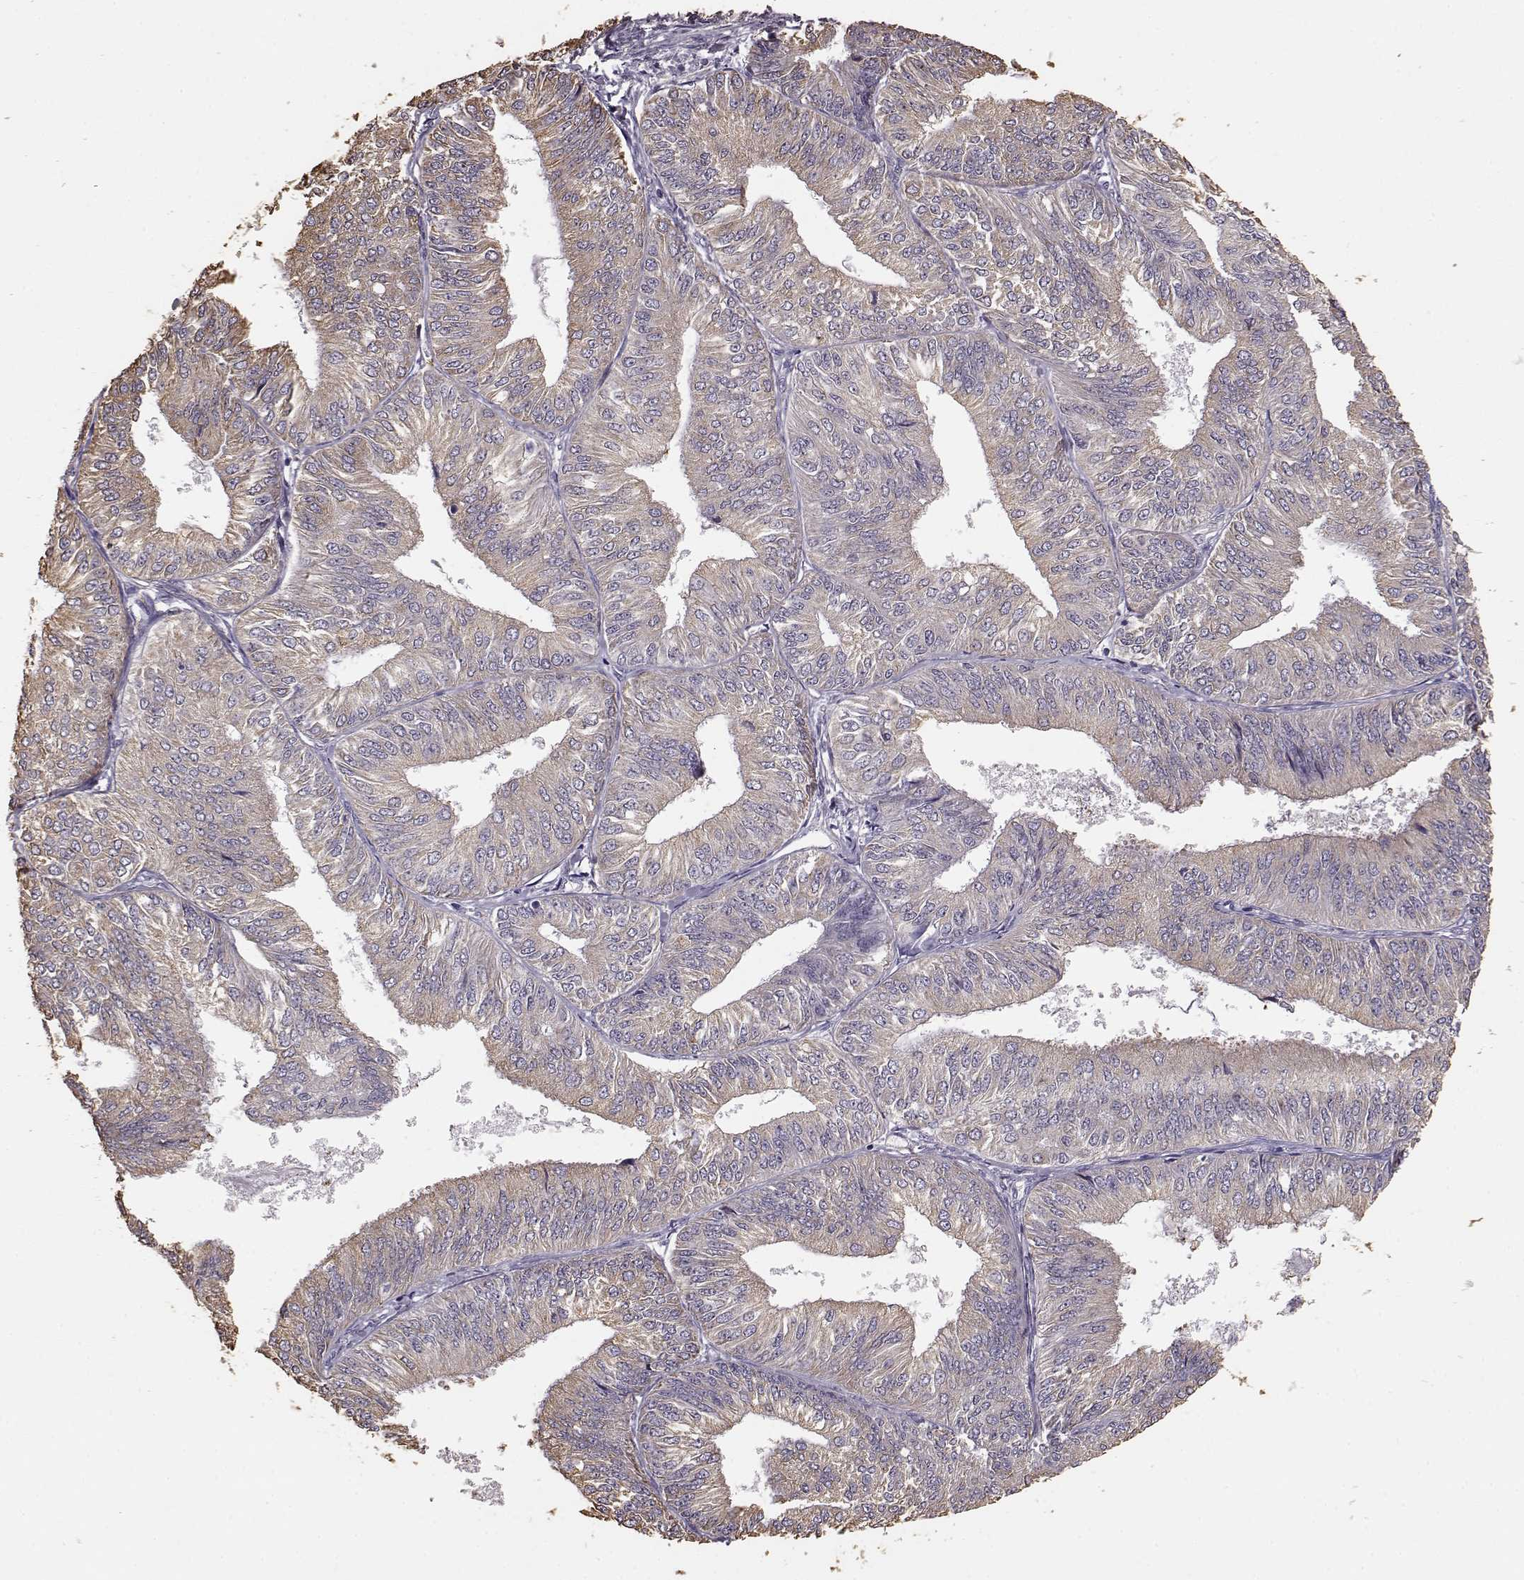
{"staining": {"intensity": "weak", "quantity": ">75%", "location": "cytoplasmic/membranous"}, "tissue": "endometrial cancer", "cell_type": "Tumor cells", "image_type": "cancer", "snomed": [{"axis": "morphology", "description": "Adenocarcinoma, NOS"}, {"axis": "topography", "description": "Endometrium"}], "caption": "Tumor cells show low levels of weak cytoplasmic/membranous positivity in approximately >75% of cells in human adenocarcinoma (endometrial).", "gene": "GABRG3", "patient": {"sex": "female", "age": 58}}